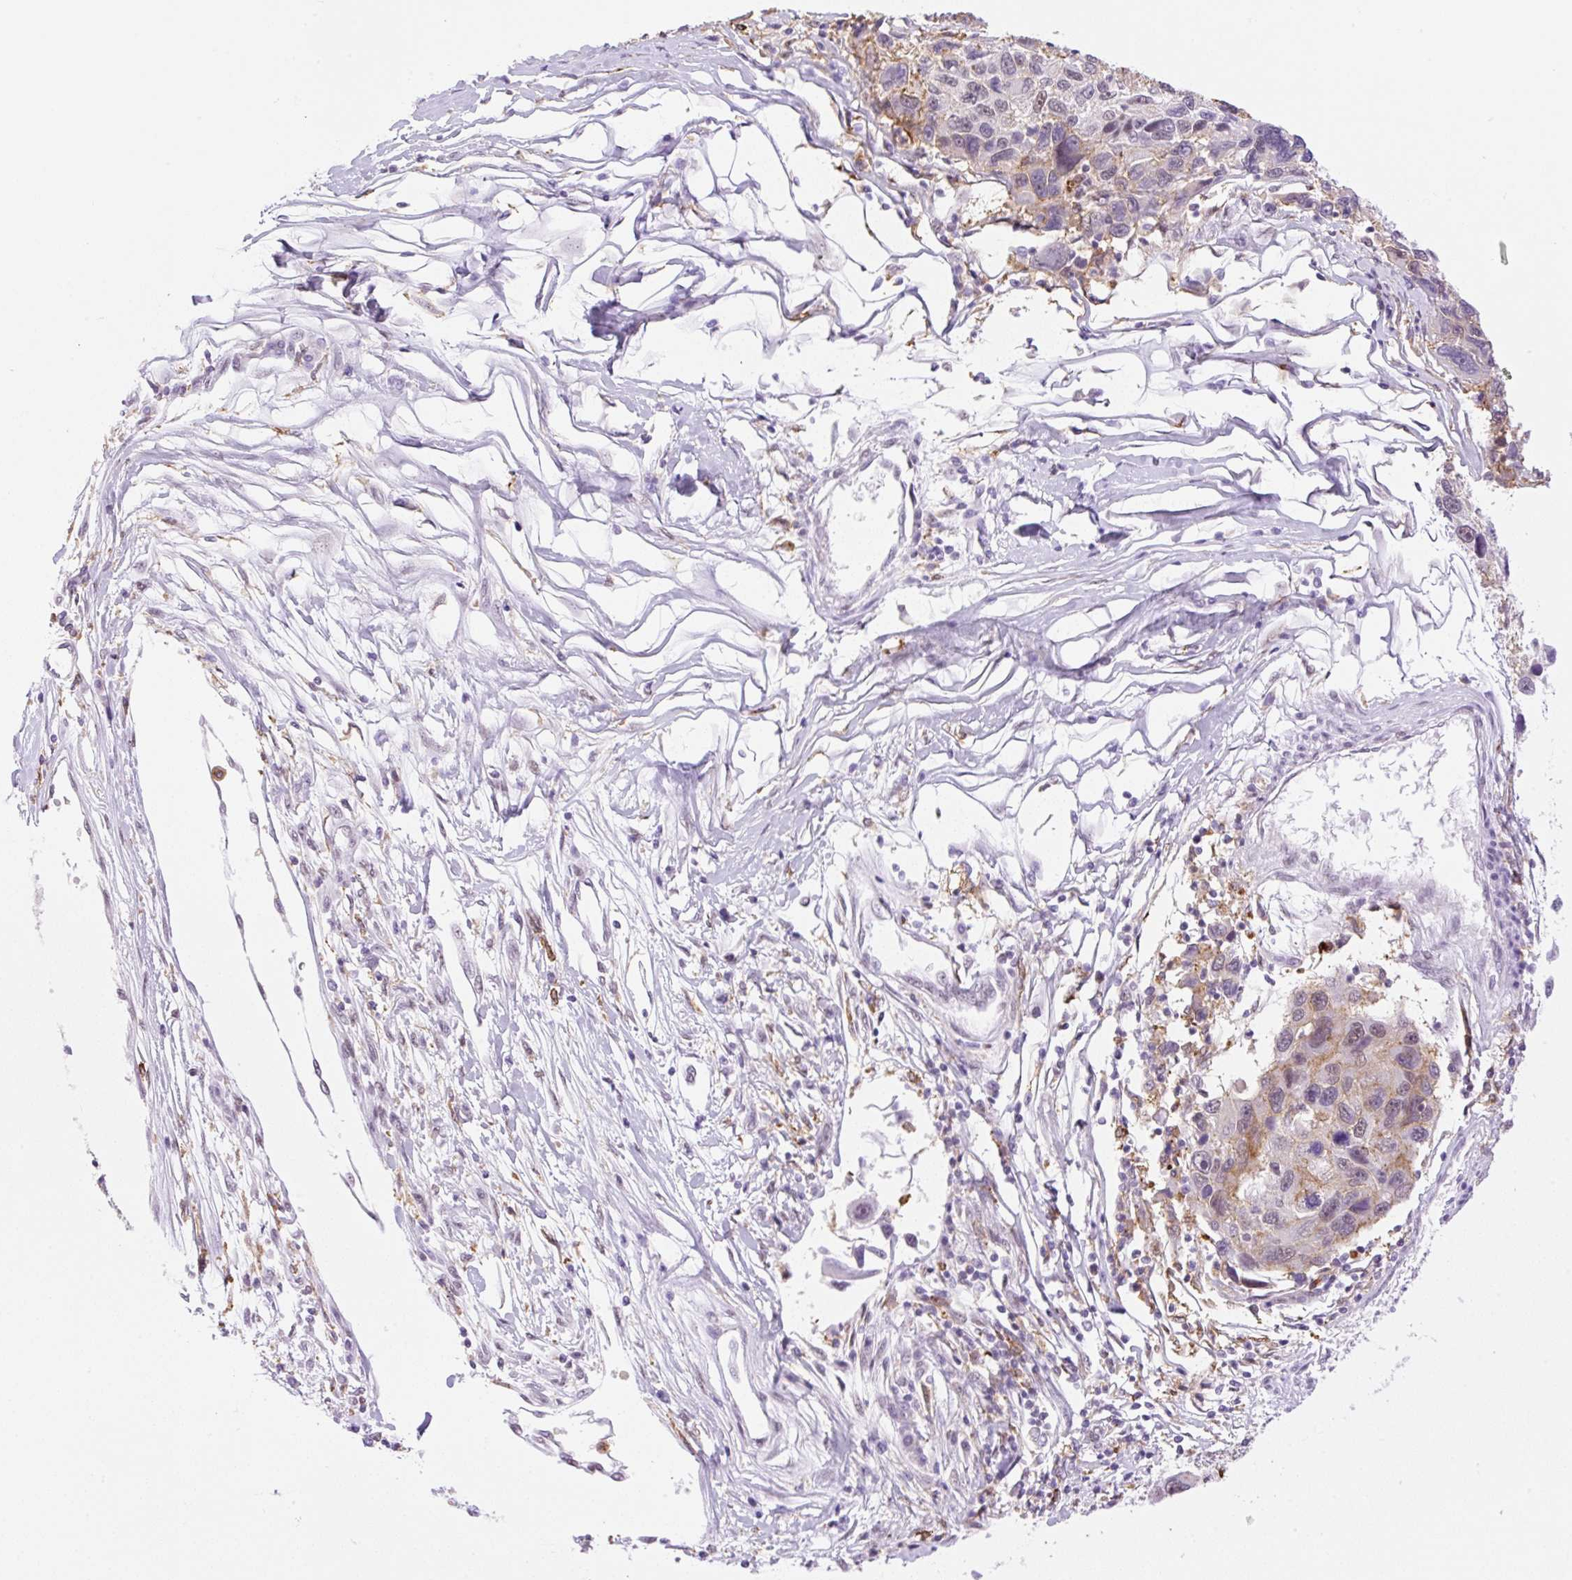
{"staining": {"intensity": "weak", "quantity": "<25%", "location": "nuclear"}, "tissue": "melanoma", "cell_type": "Tumor cells", "image_type": "cancer", "snomed": [{"axis": "morphology", "description": "Malignant melanoma, NOS"}, {"axis": "topography", "description": "Skin"}], "caption": "An image of melanoma stained for a protein shows no brown staining in tumor cells.", "gene": "PALM3", "patient": {"sex": "male", "age": 53}}